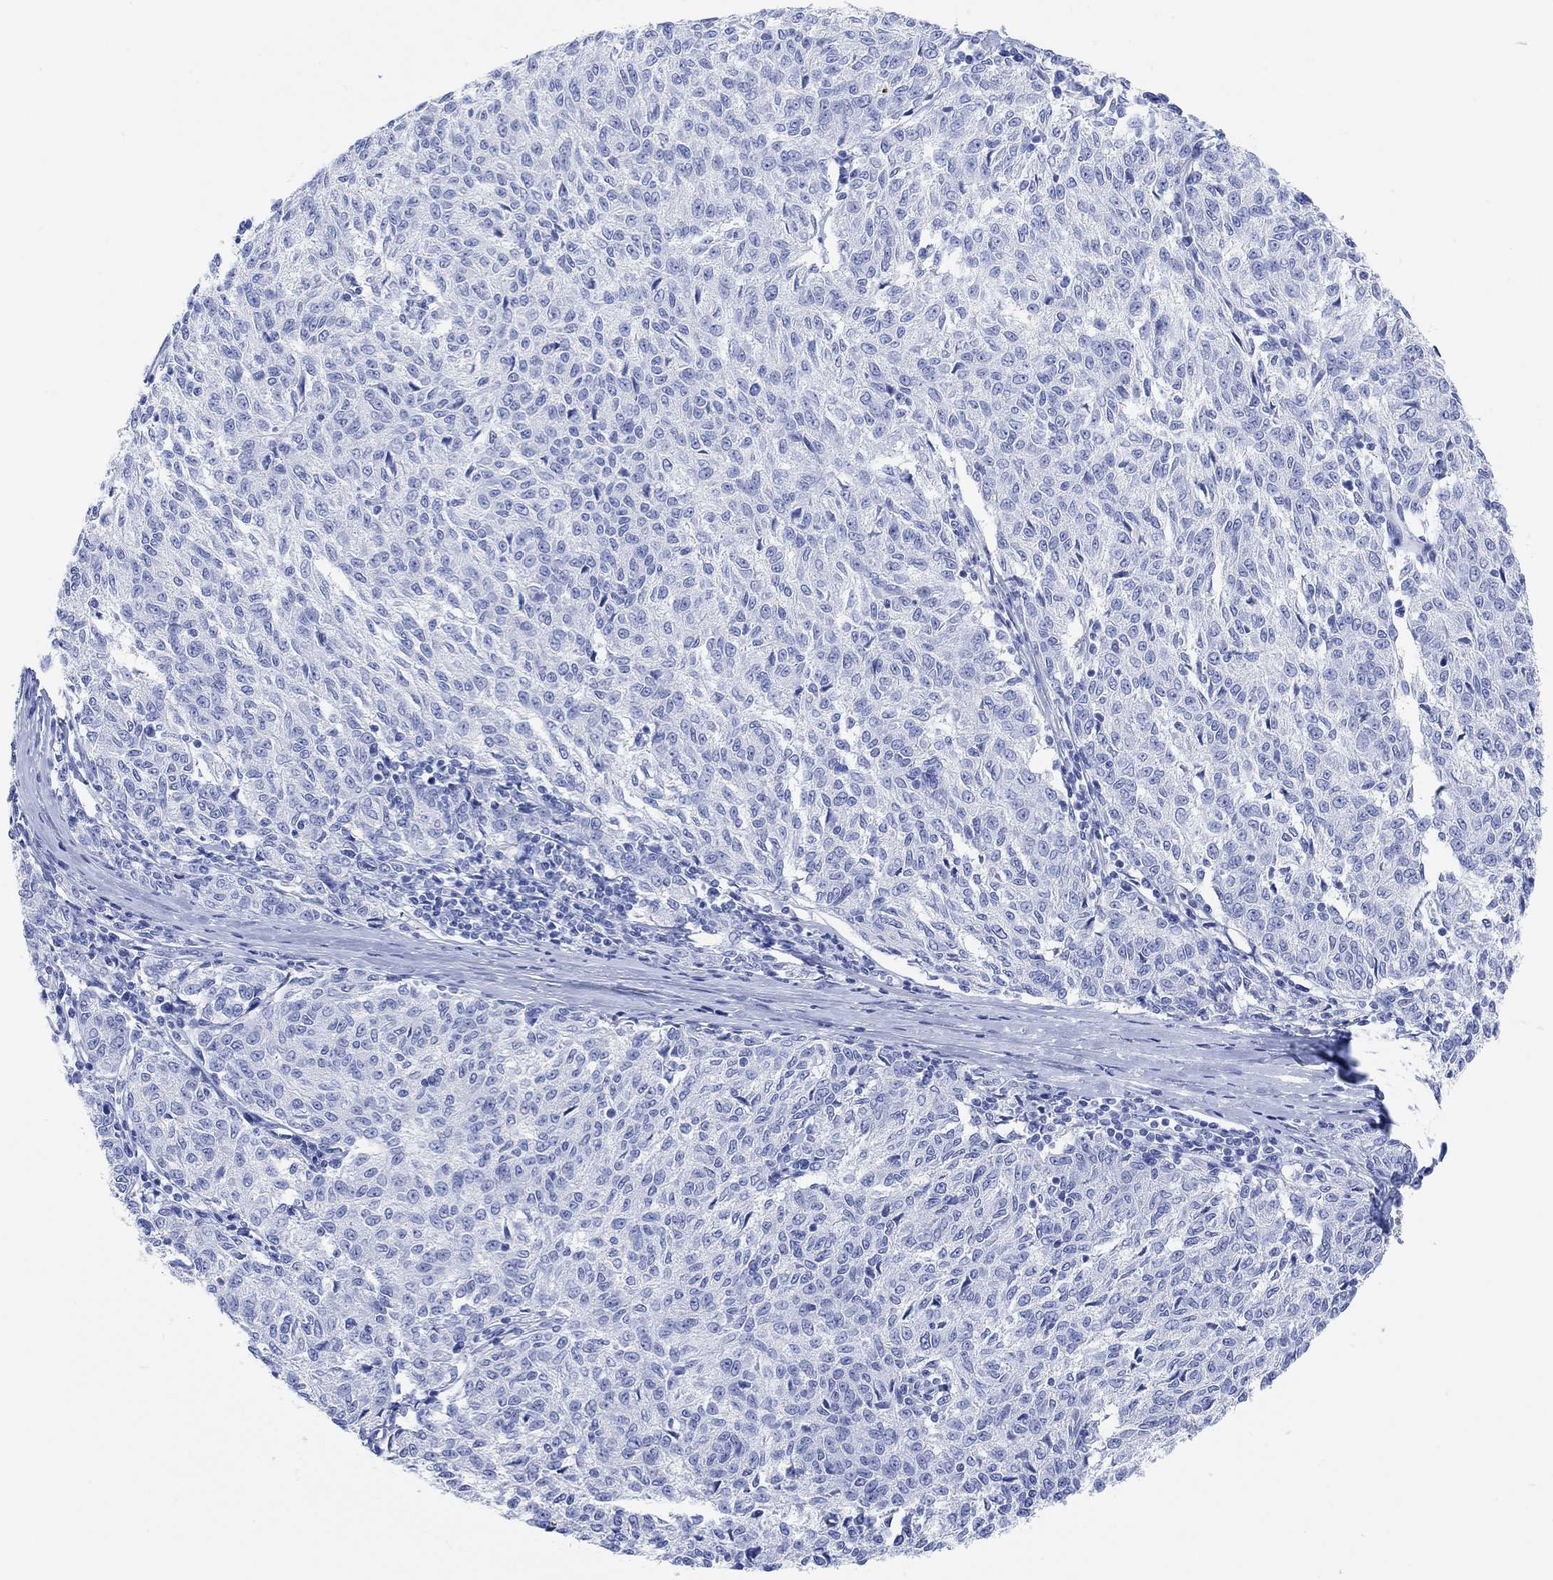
{"staining": {"intensity": "negative", "quantity": "none", "location": "none"}, "tissue": "melanoma", "cell_type": "Tumor cells", "image_type": "cancer", "snomed": [{"axis": "morphology", "description": "Malignant melanoma, NOS"}, {"axis": "topography", "description": "Skin"}], "caption": "Immunohistochemistry (IHC) photomicrograph of malignant melanoma stained for a protein (brown), which demonstrates no expression in tumor cells.", "gene": "ANKRD33", "patient": {"sex": "female", "age": 72}}